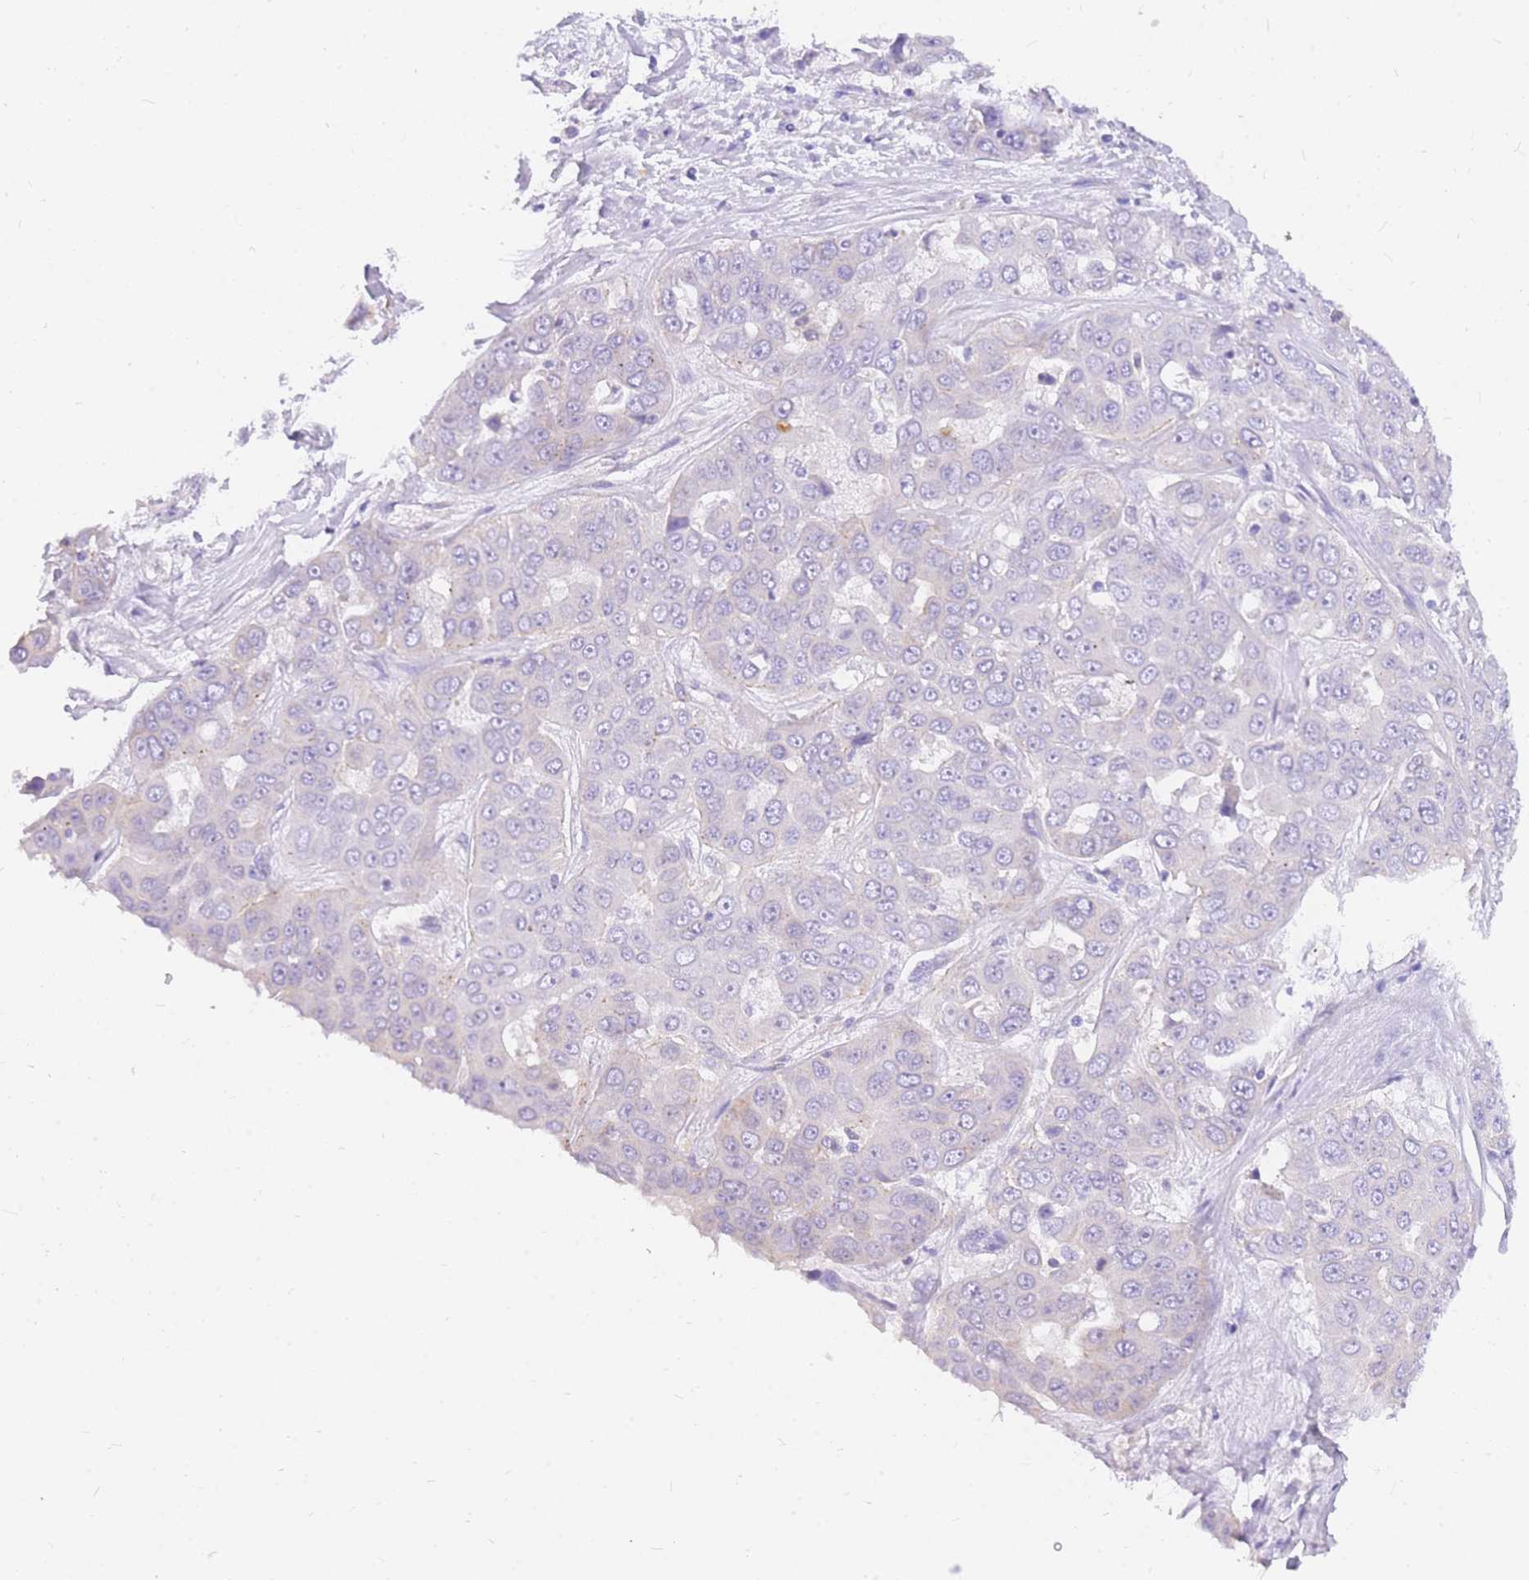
{"staining": {"intensity": "negative", "quantity": "none", "location": "none"}, "tissue": "liver cancer", "cell_type": "Tumor cells", "image_type": "cancer", "snomed": [{"axis": "morphology", "description": "Cholangiocarcinoma"}, {"axis": "topography", "description": "Liver"}], "caption": "This is an immunohistochemistry histopathology image of liver cancer (cholangiocarcinoma). There is no positivity in tumor cells.", "gene": "SRSF12", "patient": {"sex": "female", "age": 52}}